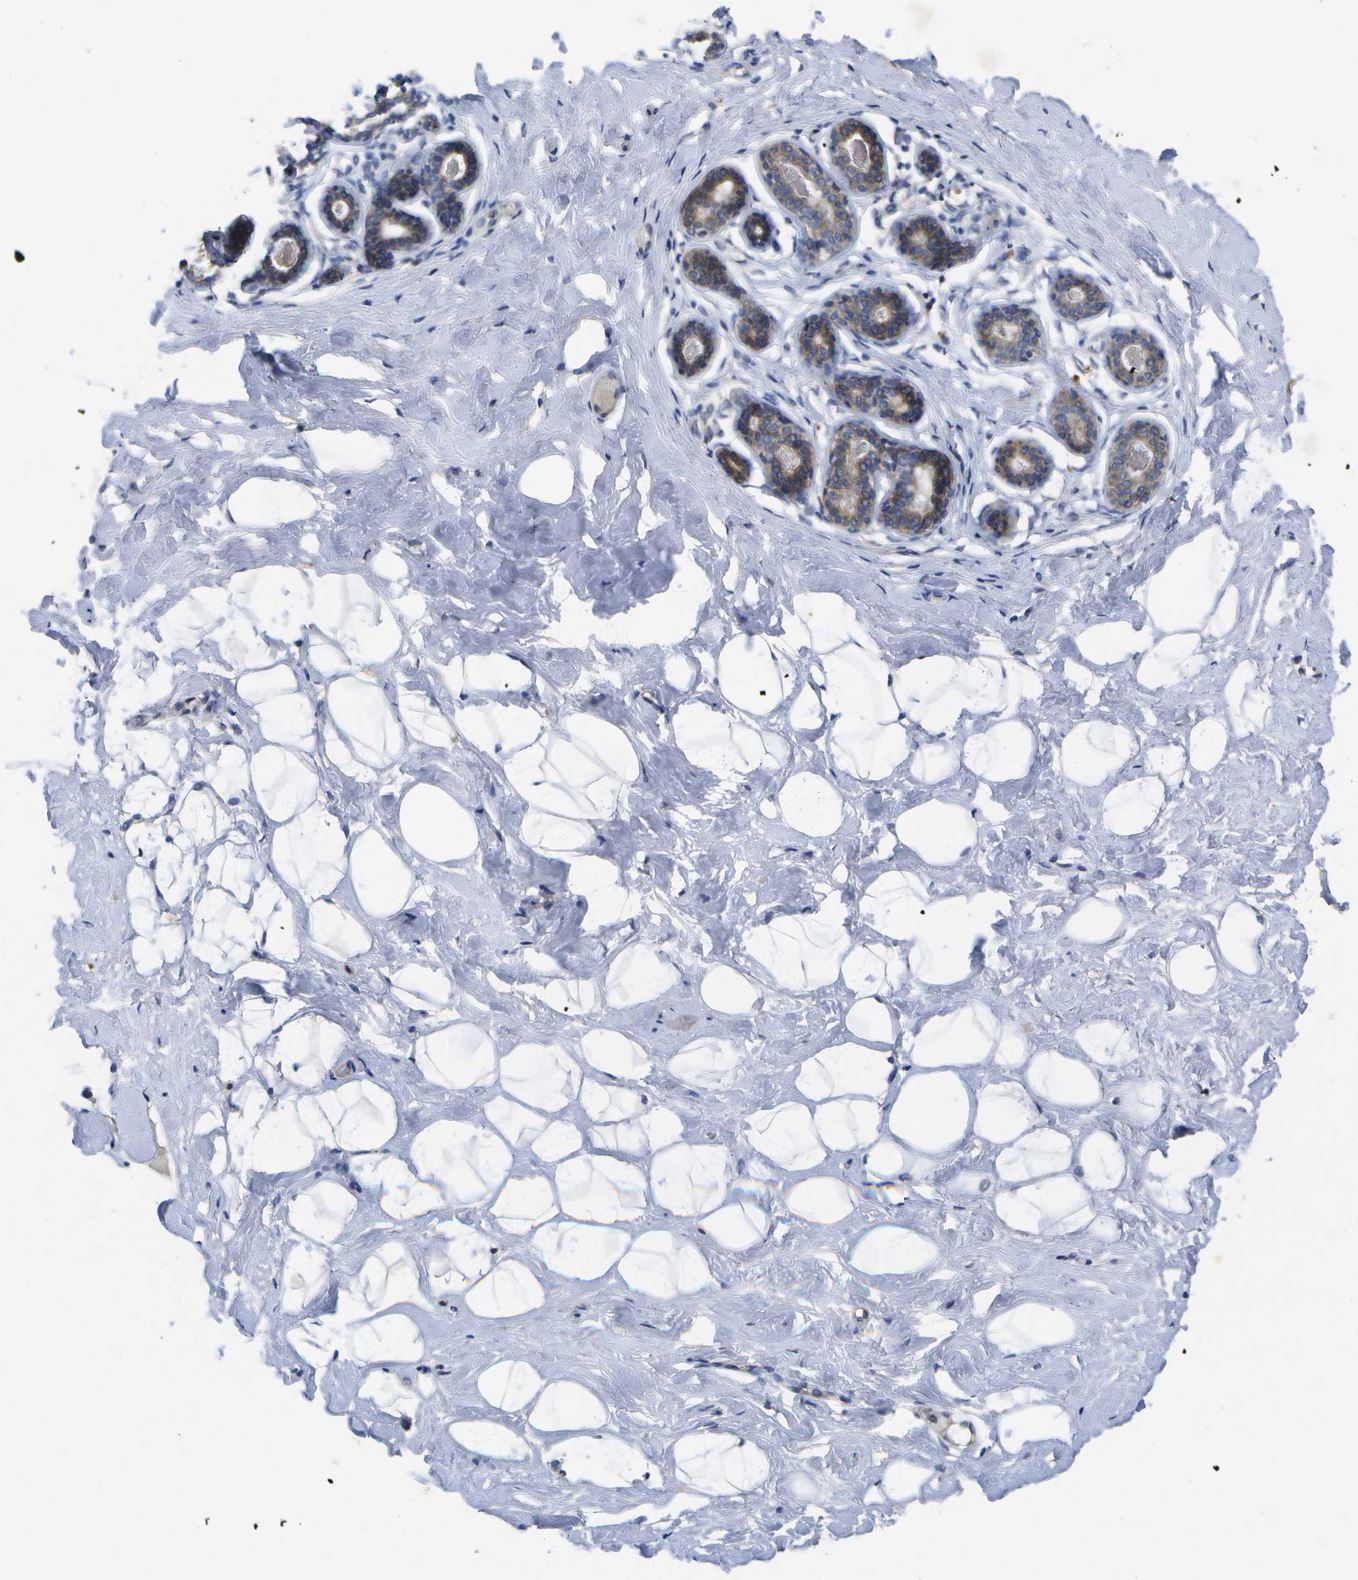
{"staining": {"intensity": "negative", "quantity": "none", "location": "none"}, "tissue": "breast", "cell_type": "Adipocytes", "image_type": "normal", "snomed": [{"axis": "morphology", "description": "Normal tissue, NOS"}, {"axis": "topography", "description": "Breast"}], "caption": "Immunohistochemistry (IHC) of unremarkable breast demonstrates no expression in adipocytes. (Stains: DAB (3,3'-diaminobenzidine) immunohistochemistry (IHC) with hematoxylin counter stain, Microscopy: brightfield microscopy at high magnification).", "gene": "KDELR1", "patient": {"sex": "female", "age": 23}}